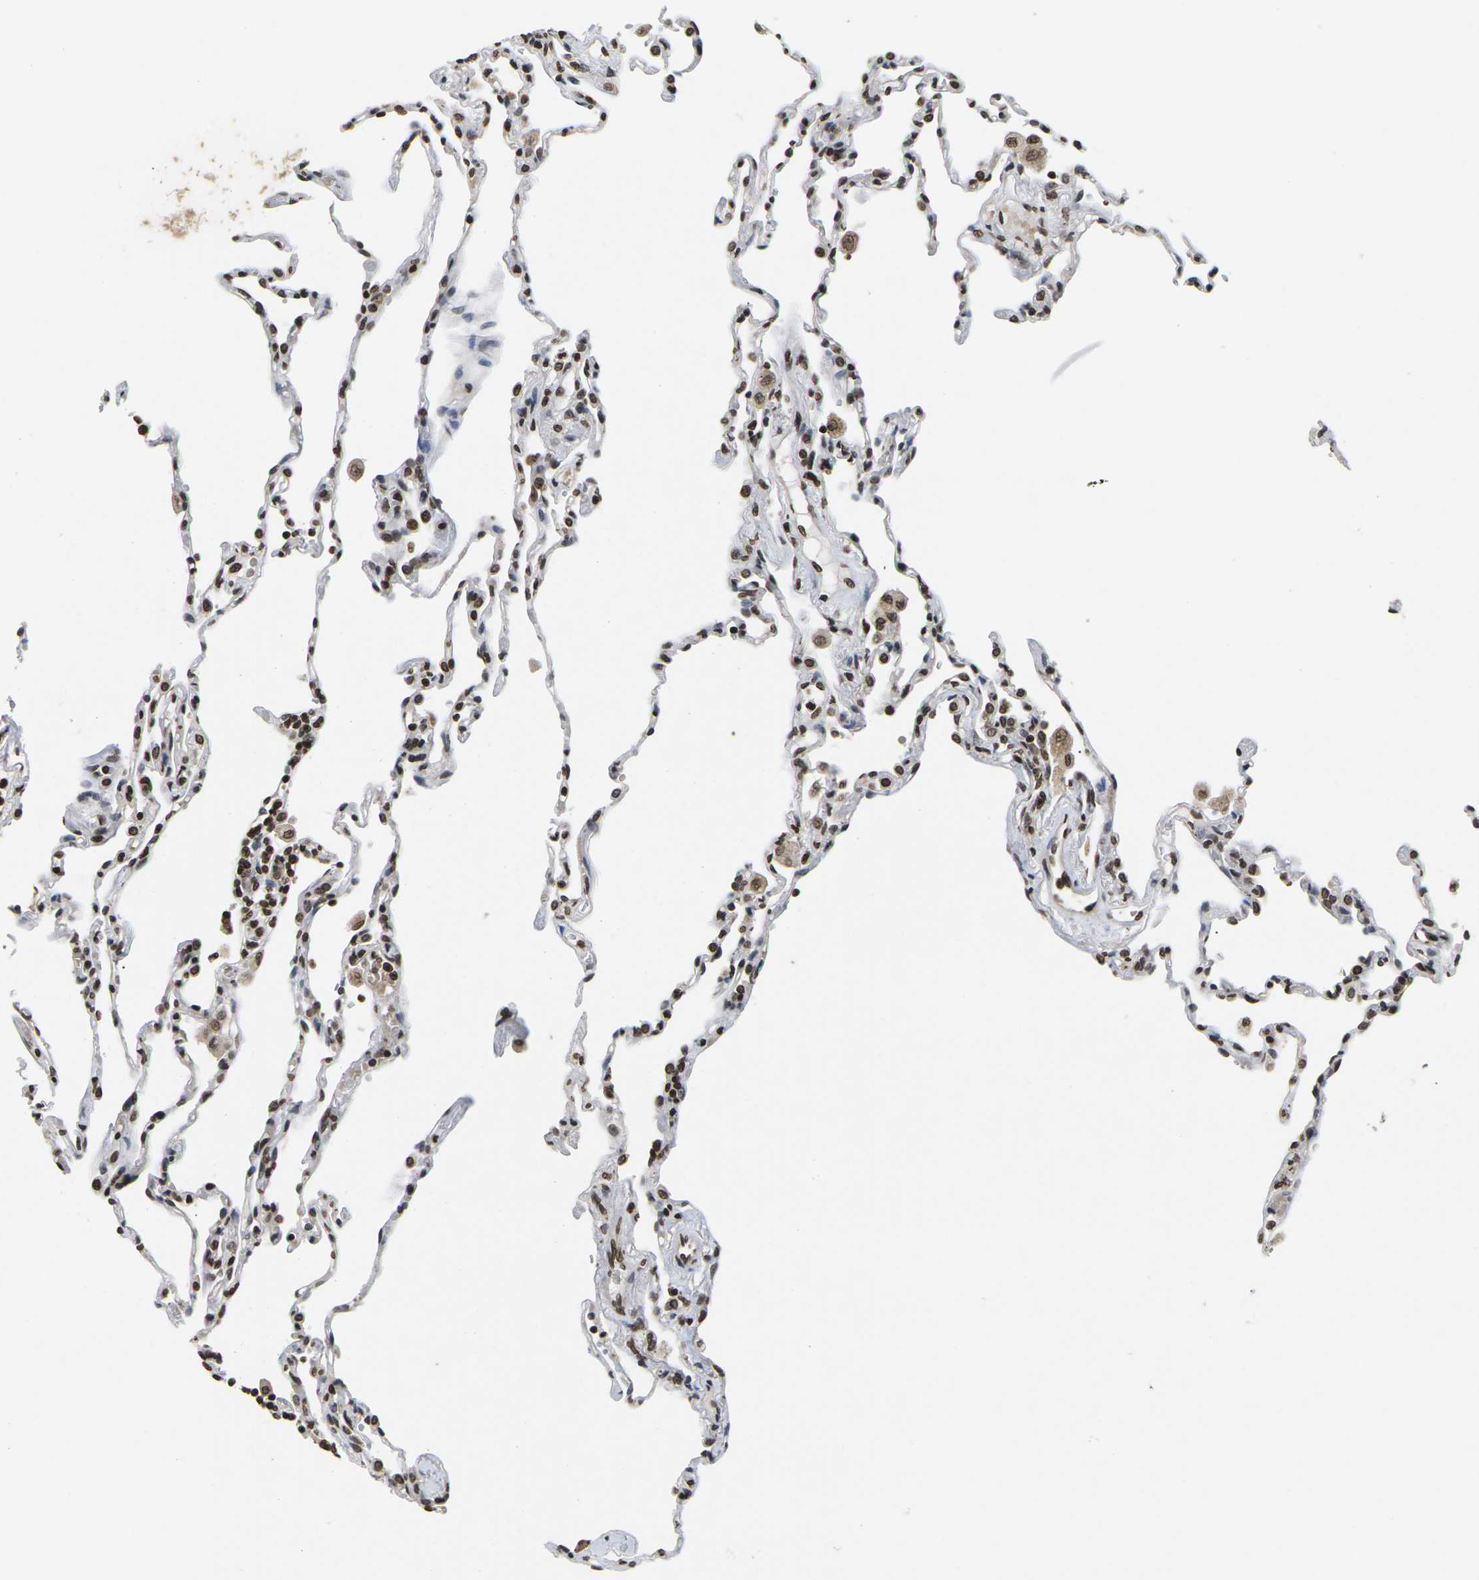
{"staining": {"intensity": "strong", "quantity": ">75%", "location": "nuclear"}, "tissue": "lung", "cell_type": "Alveolar cells", "image_type": "normal", "snomed": [{"axis": "morphology", "description": "Normal tissue, NOS"}, {"axis": "topography", "description": "Lung"}], "caption": "Immunohistochemistry (IHC) histopathology image of unremarkable lung stained for a protein (brown), which displays high levels of strong nuclear positivity in about >75% of alveolar cells.", "gene": "ETV5", "patient": {"sex": "male", "age": 59}}